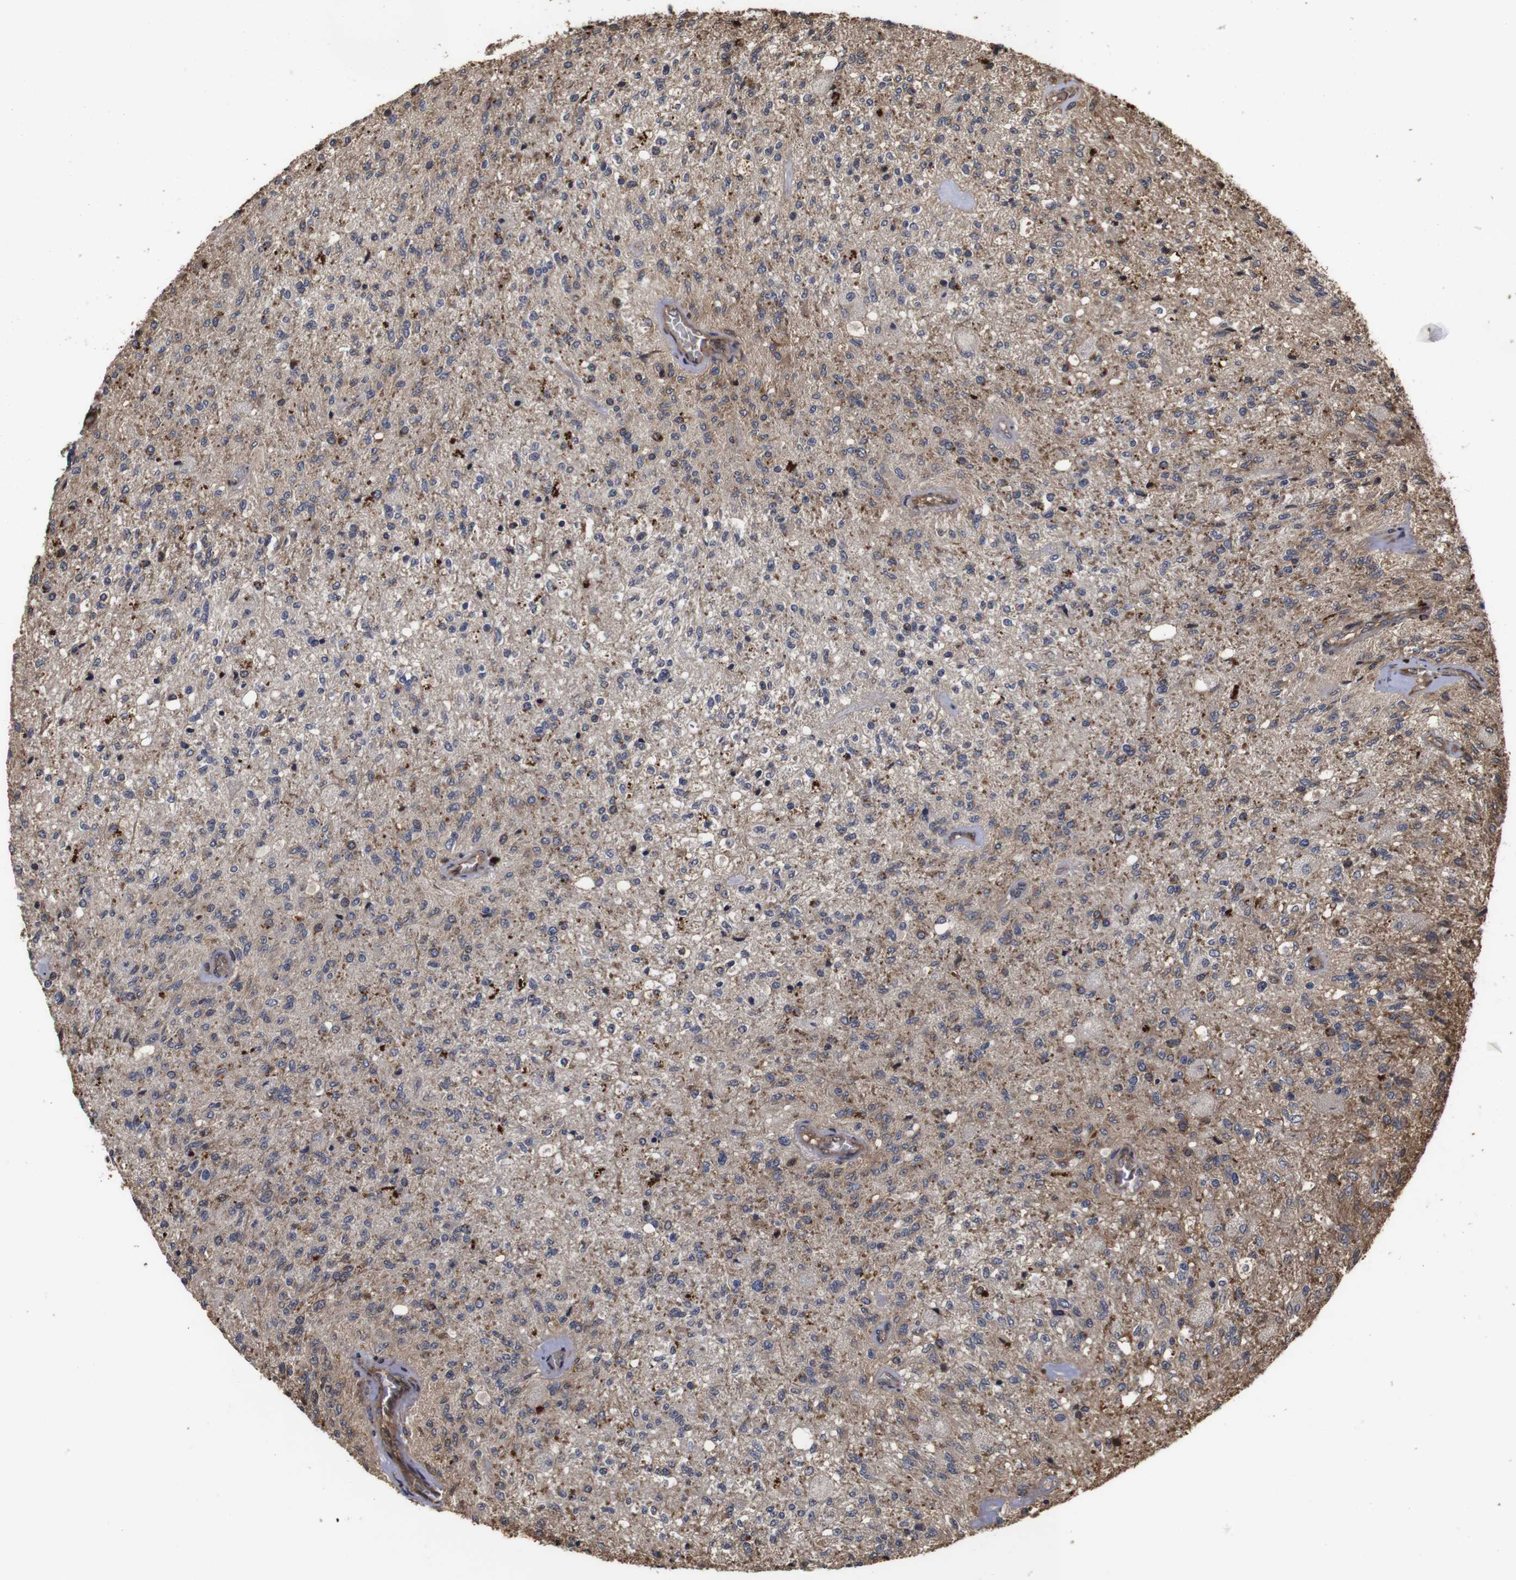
{"staining": {"intensity": "moderate", "quantity": "25%-75%", "location": "cytoplasmic/membranous"}, "tissue": "glioma", "cell_type": "Tumor cells", "image_type": "cancer", "snomed": [{"axis": "morphology", "description": "Normal tissue, NOS"}, {"axis": "morphology", "description": "Glioma, malignant, High grade"}, {"axis": "topography", "description": "Cerebral cortex"}], "caption": "Moderate cytoplasmic/membranous positivity is present in approximately 25%-75% of tumor cells in high-grade glioma (malignant).", "gene": "PTPN14", "patient": {"sex": "male", "age": 77}}